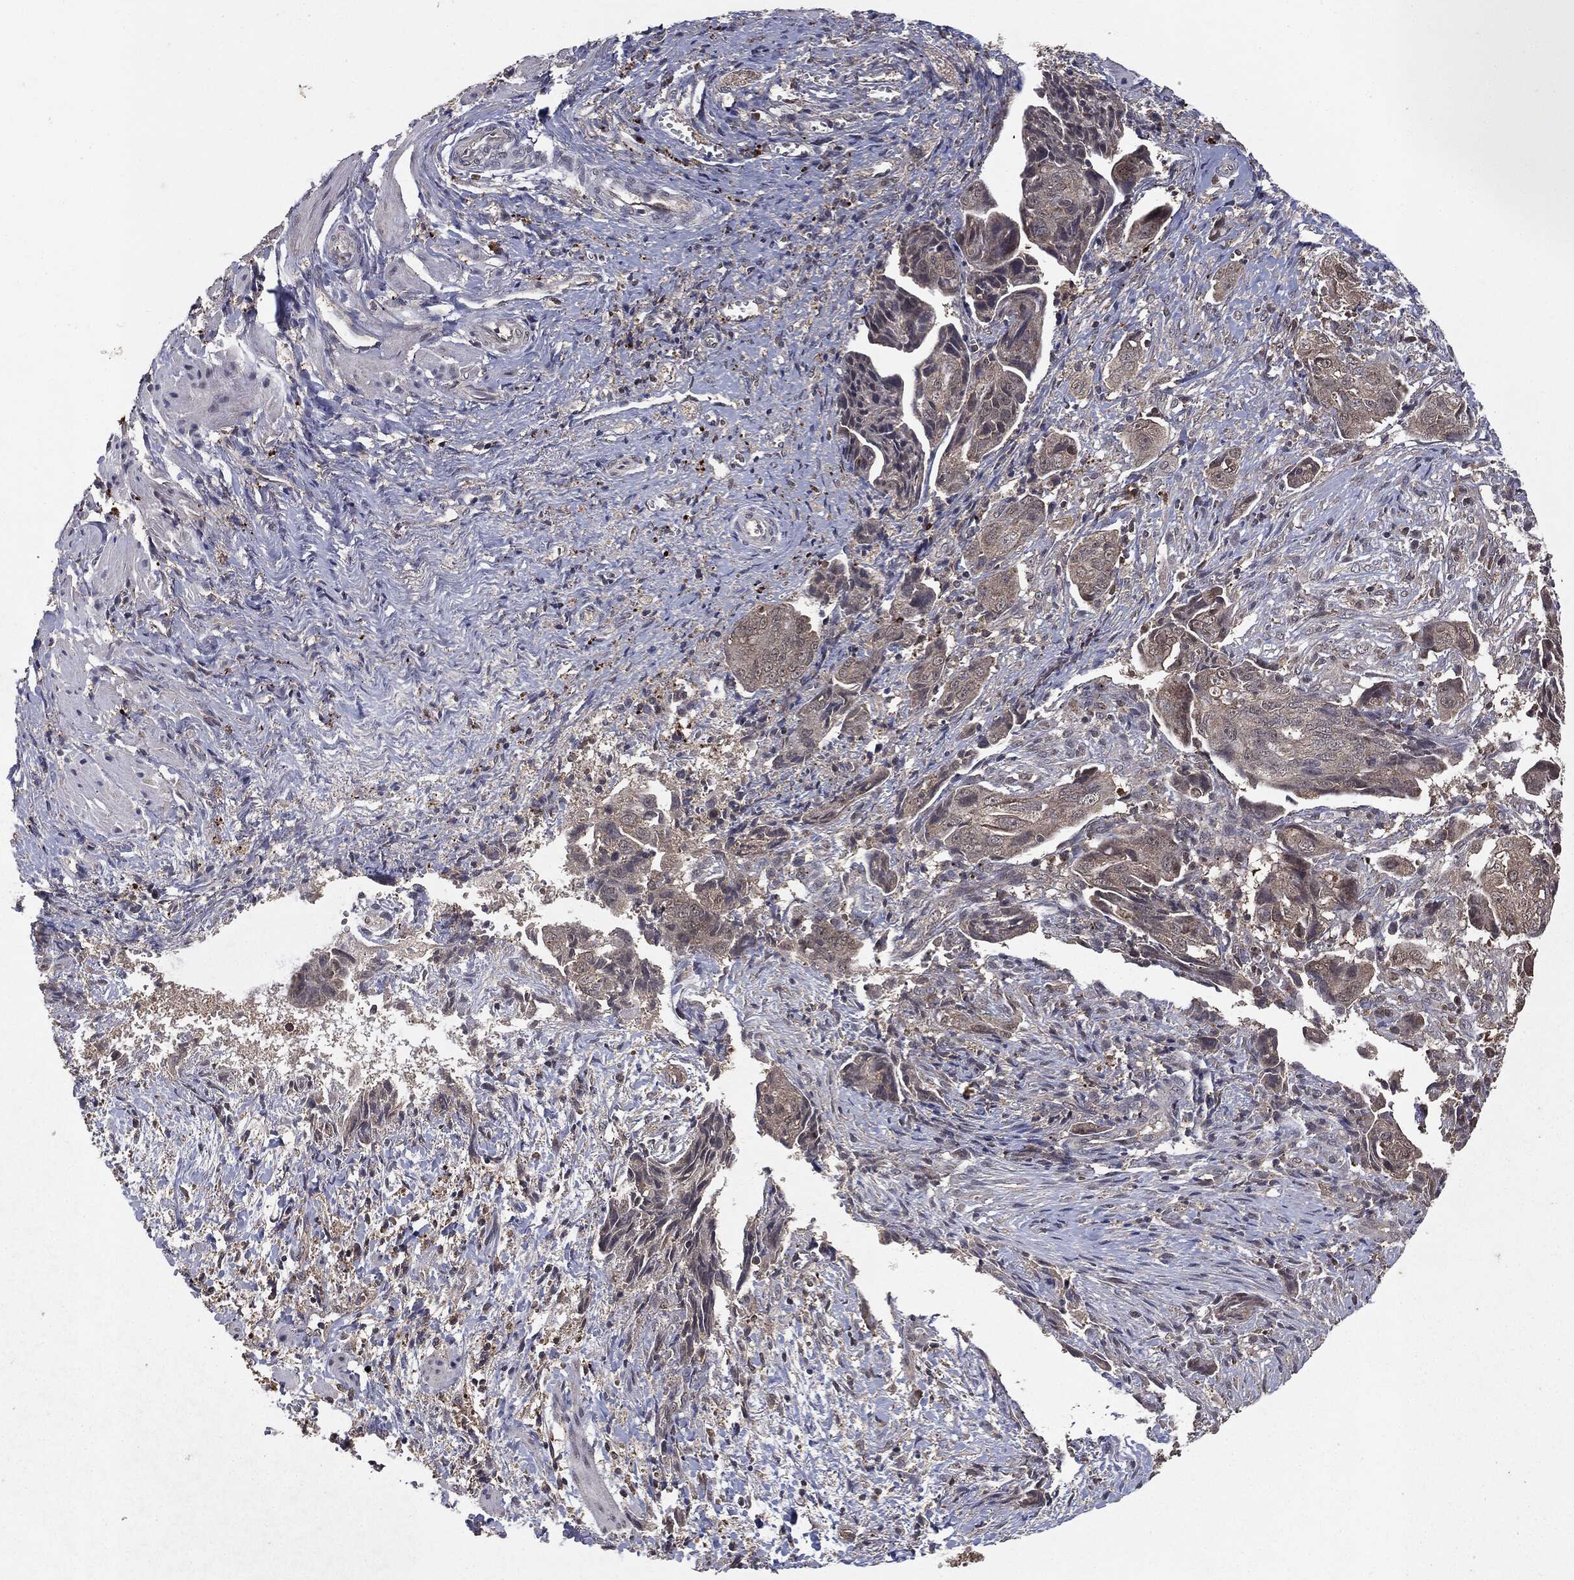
{"staining": {"intensity": "negative", "quantity": "none", "location": "none"}, "tissue": "ovarian cancer", "cell_type": "Tumor cells", "image_type": "cancer", "snomed": [{"axis": "morphology", "description": "Carcinoma, endometroid"}, {"axis": "topography", "description": "Ovary"}], "caption": "Protein analysis of ovarian cancer (endometroid carcinoma) displays no significant staining in tumor cells. The staining was performed using DAB (3,3'-diaminobenzidine) to visualize the protein expression in brown, while the nuclei were stained in blue with hematoxylin (Magnification: 20x).", "gene": "MTOR", "patient": {"sex": "female", "age": 70}}